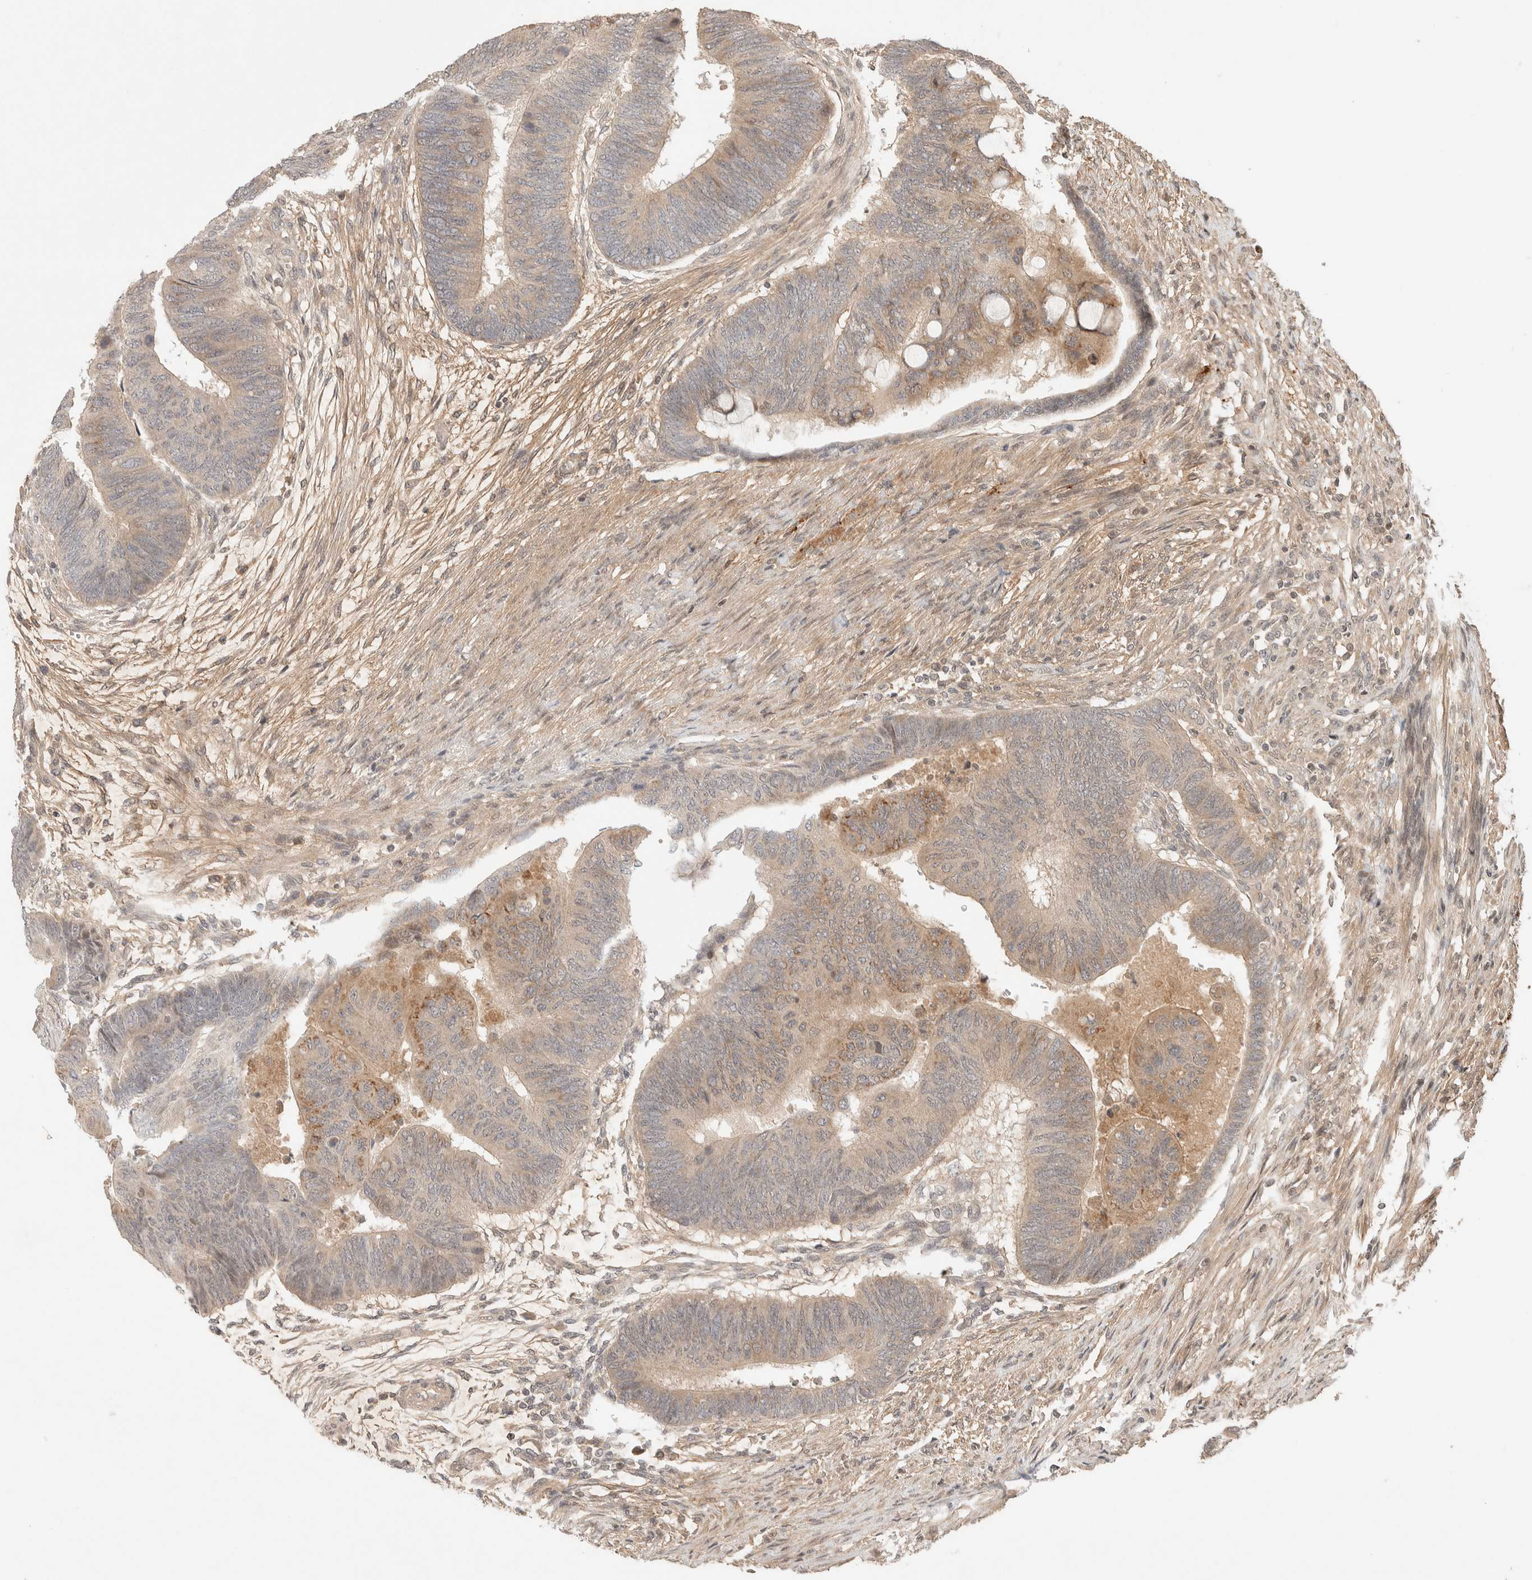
{"staining": {"intensity": "weak", "quantity": "<25%", "location": "cytoplasmic/membranous"}, "tissue": "colorectal cancer", "cell_type": "Tumor cells", "image_type": "cancer", "snomed": [{"axis": "morphology", "description": "Normal tissue, NOS"}, {"axis": "morphology", "description": "Adenocarcinoma, NOS"}, {"axis": "topography", "description": "Rectum"}, {"axis": "topography", "description": "Peripheral nerve tissue"}], "caption": "Tumor cells are negative for brown protein staining in adenocarcinoma (colorectal).", "gene": "THRA", "patient": {"sex": "male", "age": 92}}